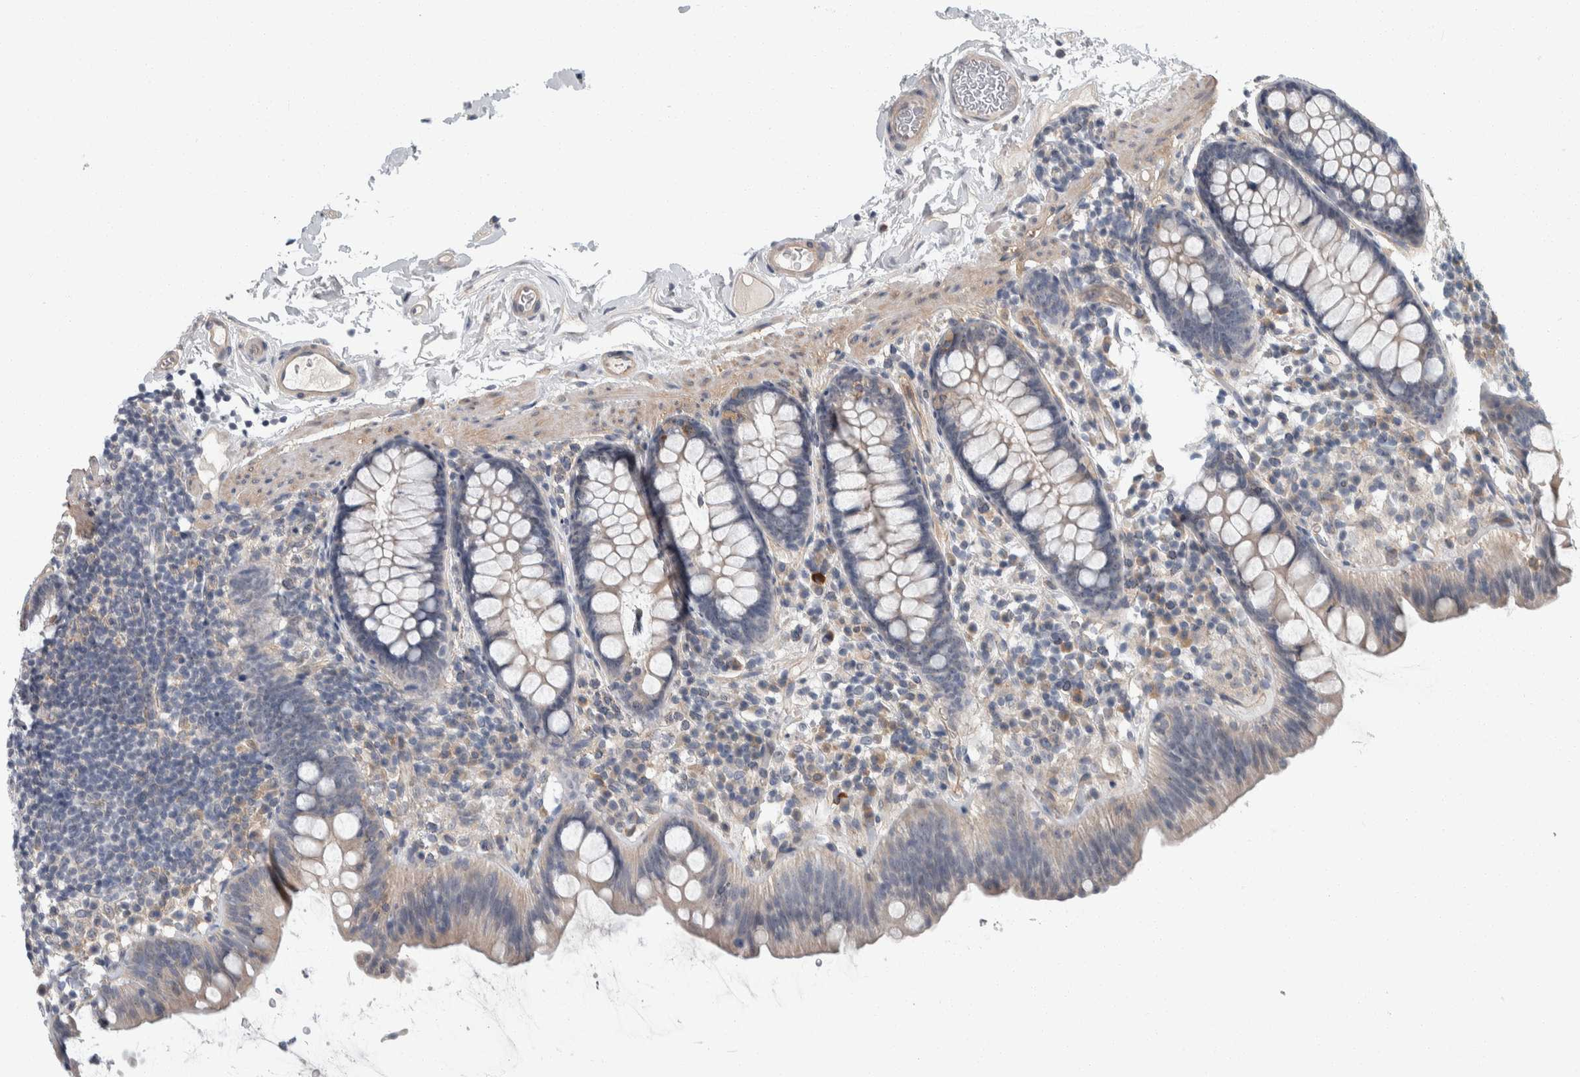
{"staining": {"intensity": "weak", "quantity": ">75%", "location": "cytoplasmic/membranous"}, "tissue": "colon", "cell_type": "Endothelial cells", "image_type": "normal", "snomed": [{"axis": "morphology", "description": "Normal tissue, NOS"}, {"axis": "topography", "description": "Colon"}], "caption": "Unremarkable colon displays weak cytoplasmic/membranous positivity in about >75% of endothelial cells.", "gene": "KCNJ3", "patient": {"sex": "female", "age": 80}}